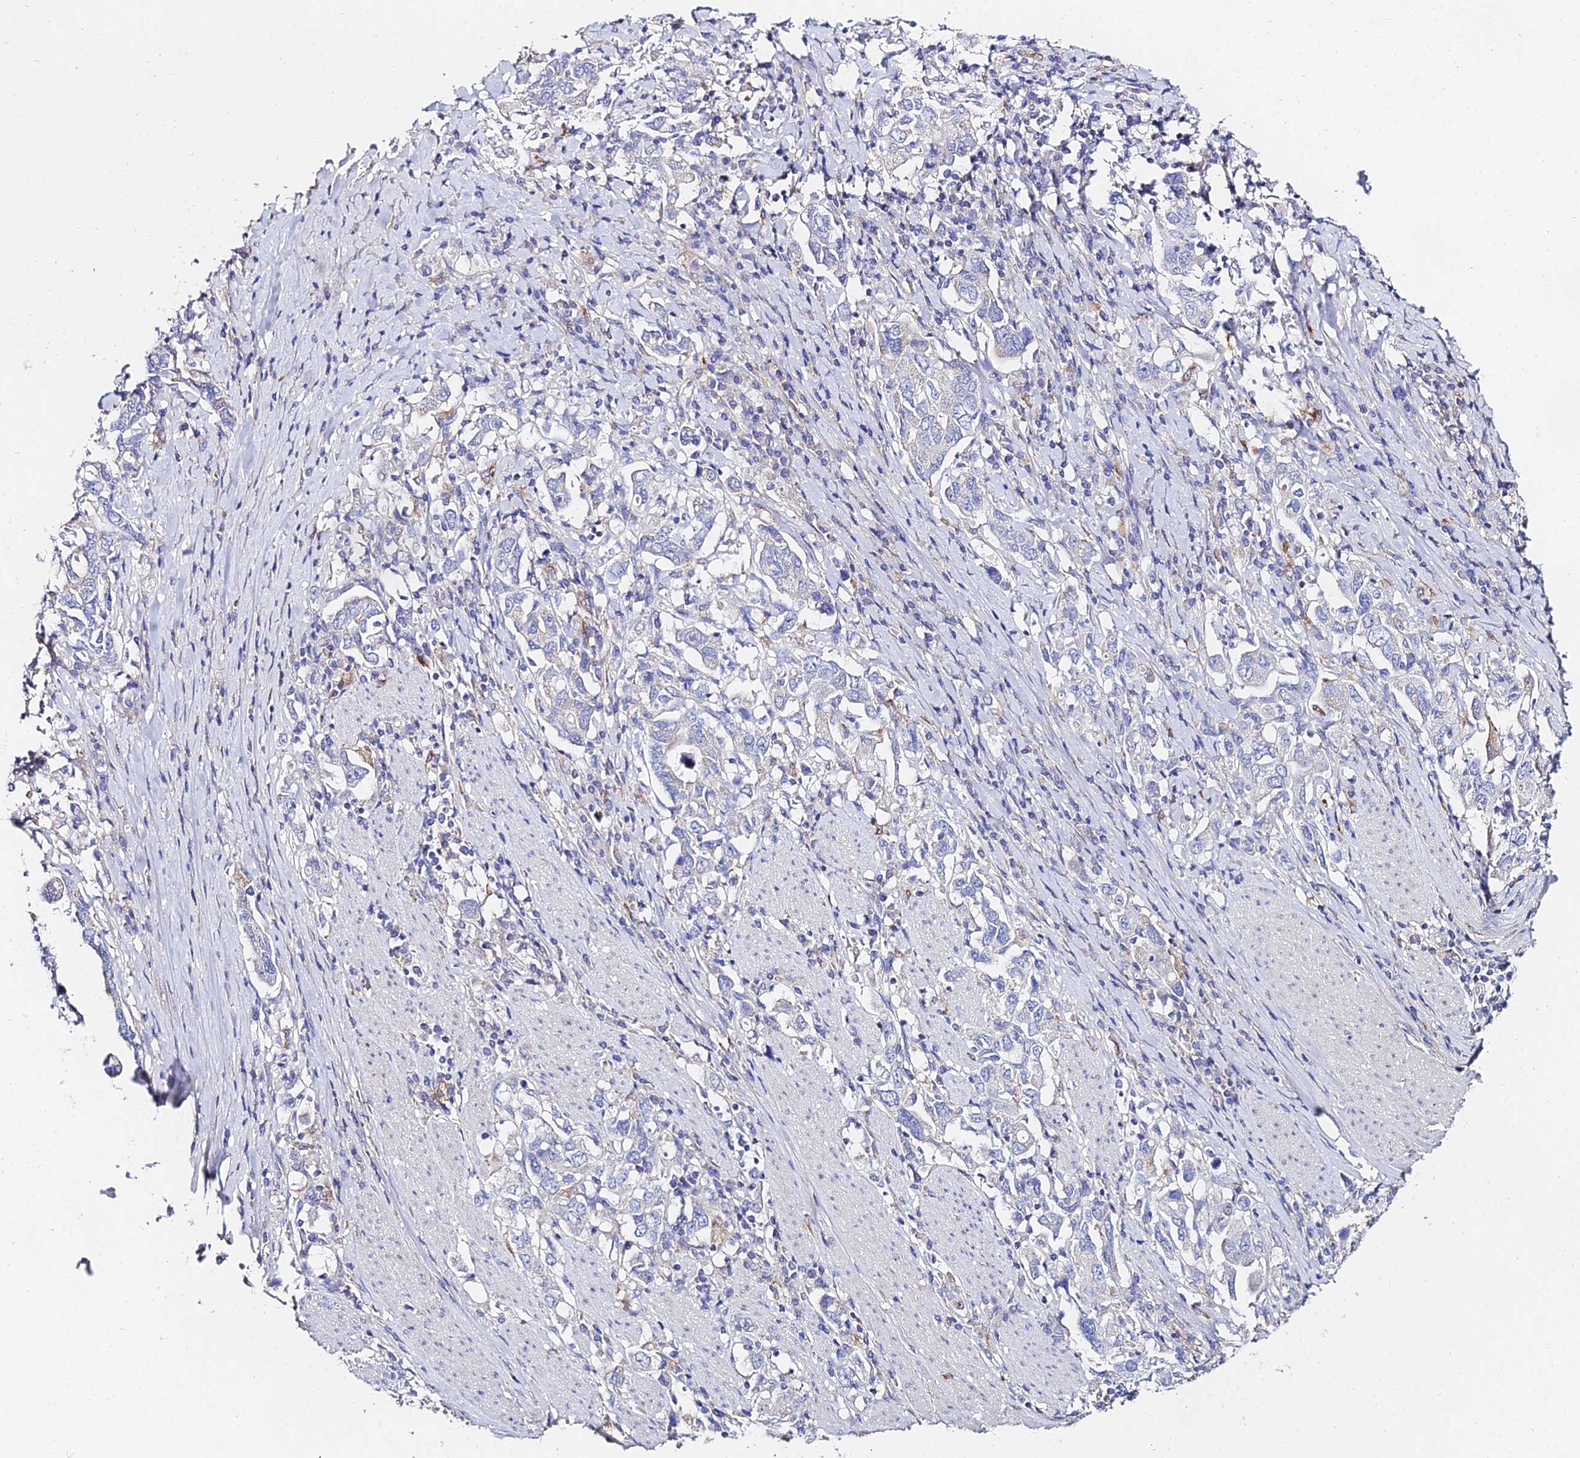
{"staining": {"intensity": "negative", "quantity": "none", "location": "none"}, "tissue": "stomach cancer", "cell_type": "Tumor cells", "image_type": "cancer", "snomed": [{"axis": "morphology", "description": "Adenocarcinoma, NOS"}, {"axis": "topography", "description": "Stomach, upper"}, {"axis": "topography", "description": "Stomach"}], "caption": "Immunohistochemistry (IHC) of stomach cancer exhibits no positivity in tumor cells. (Immunohistochemistry (IHC), brightfield microscopy, high magnification).", "gene": "PPP2R2C", "patient": {"sex": "male", "age": 62}}